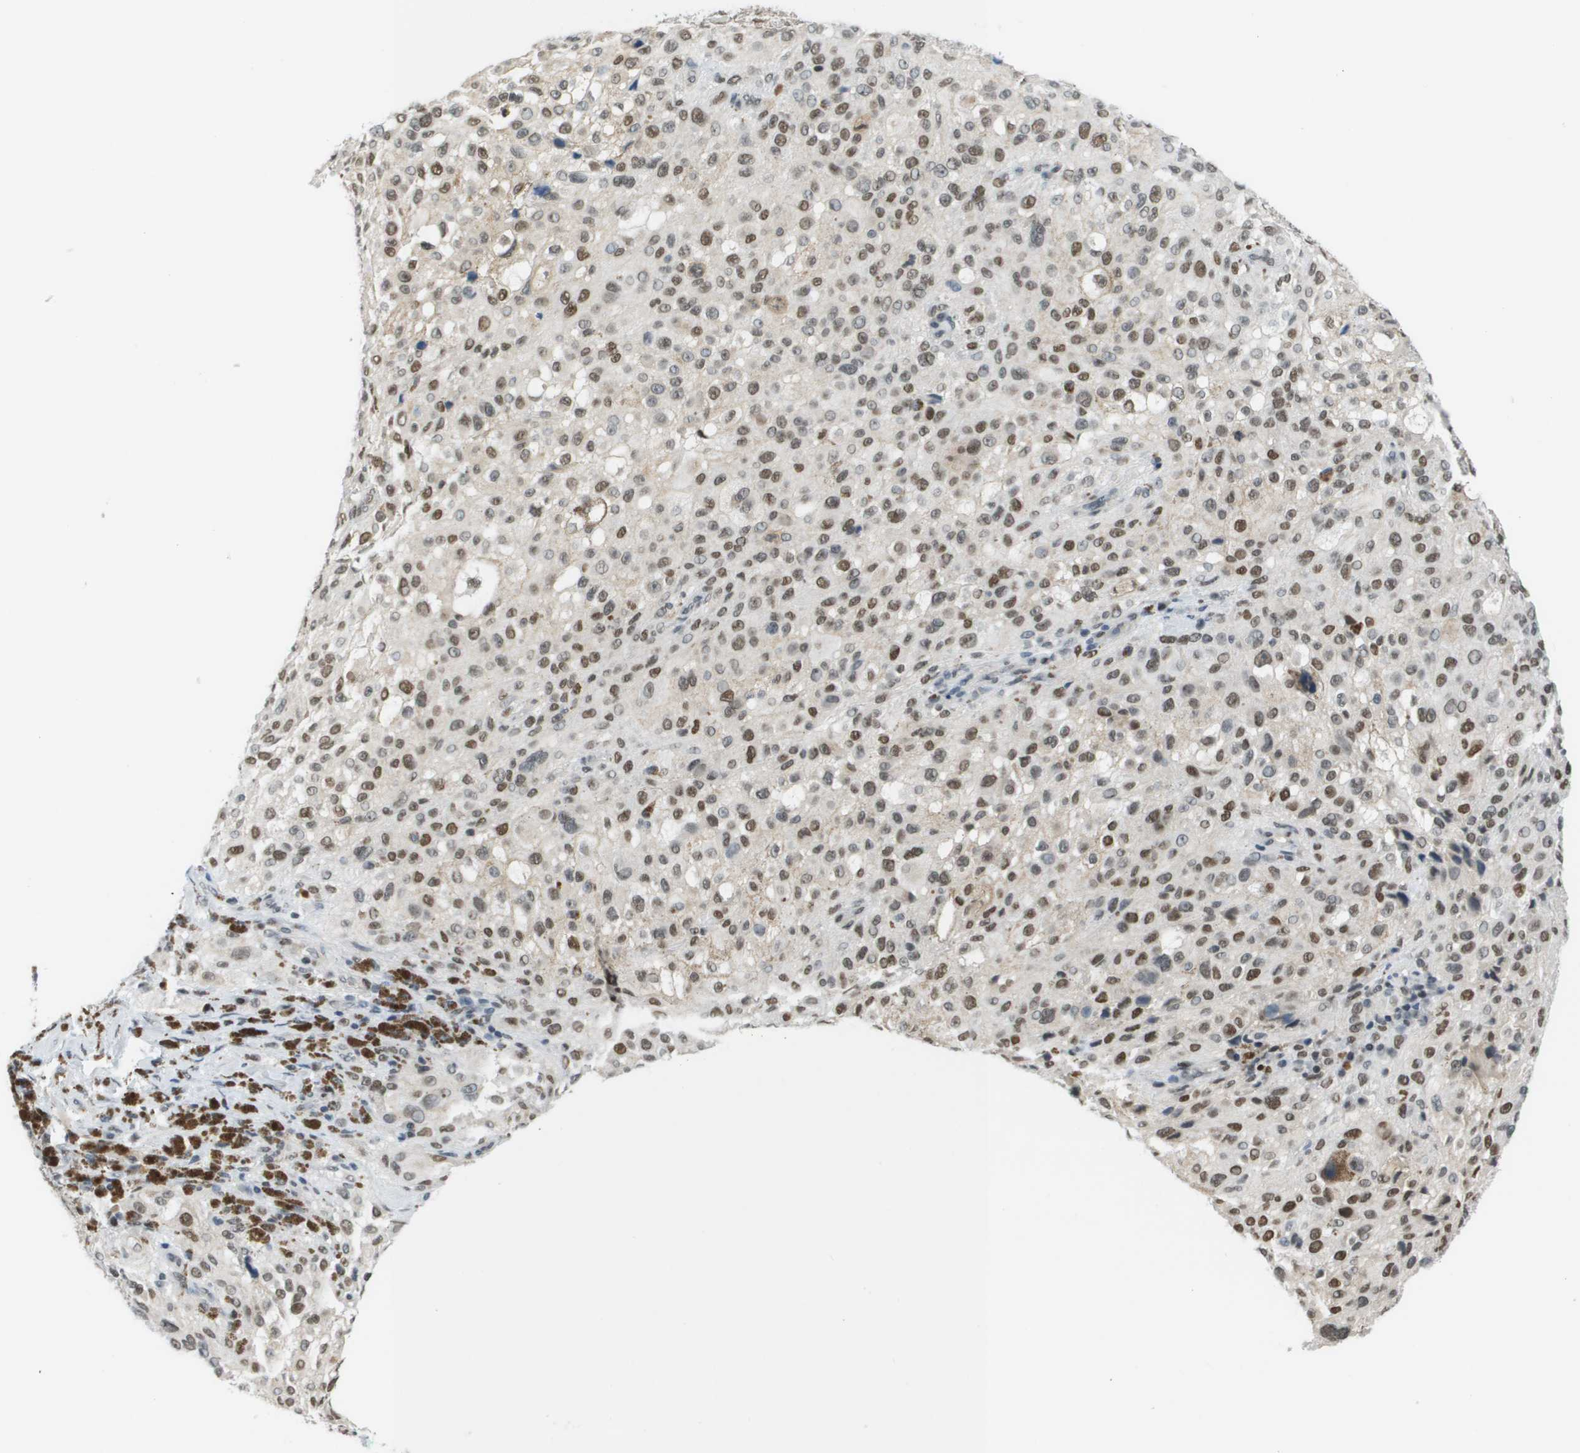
{"staining": {"intensity": "moderate", "quantity": ">75%", "location": "nuclear"}, "tissue": "melanoma", "cell_type": "Tumor cells", "image_type": "cancer", "snomed": [{"axis": "morphology", "description": "Necrosis, NOS"}, {"axis": "morphology", "description": "Malignant melanoma, NOS"}, {"axis": "topography", "description": "Skin"}], "caption": "Human malignant melanoma stained for a protein (brown) displays moderate nuclear positive expression in approximately >75% of tumor cells.", "gene": "CBX5", "patient": {"sex": "female", "age": 87}}